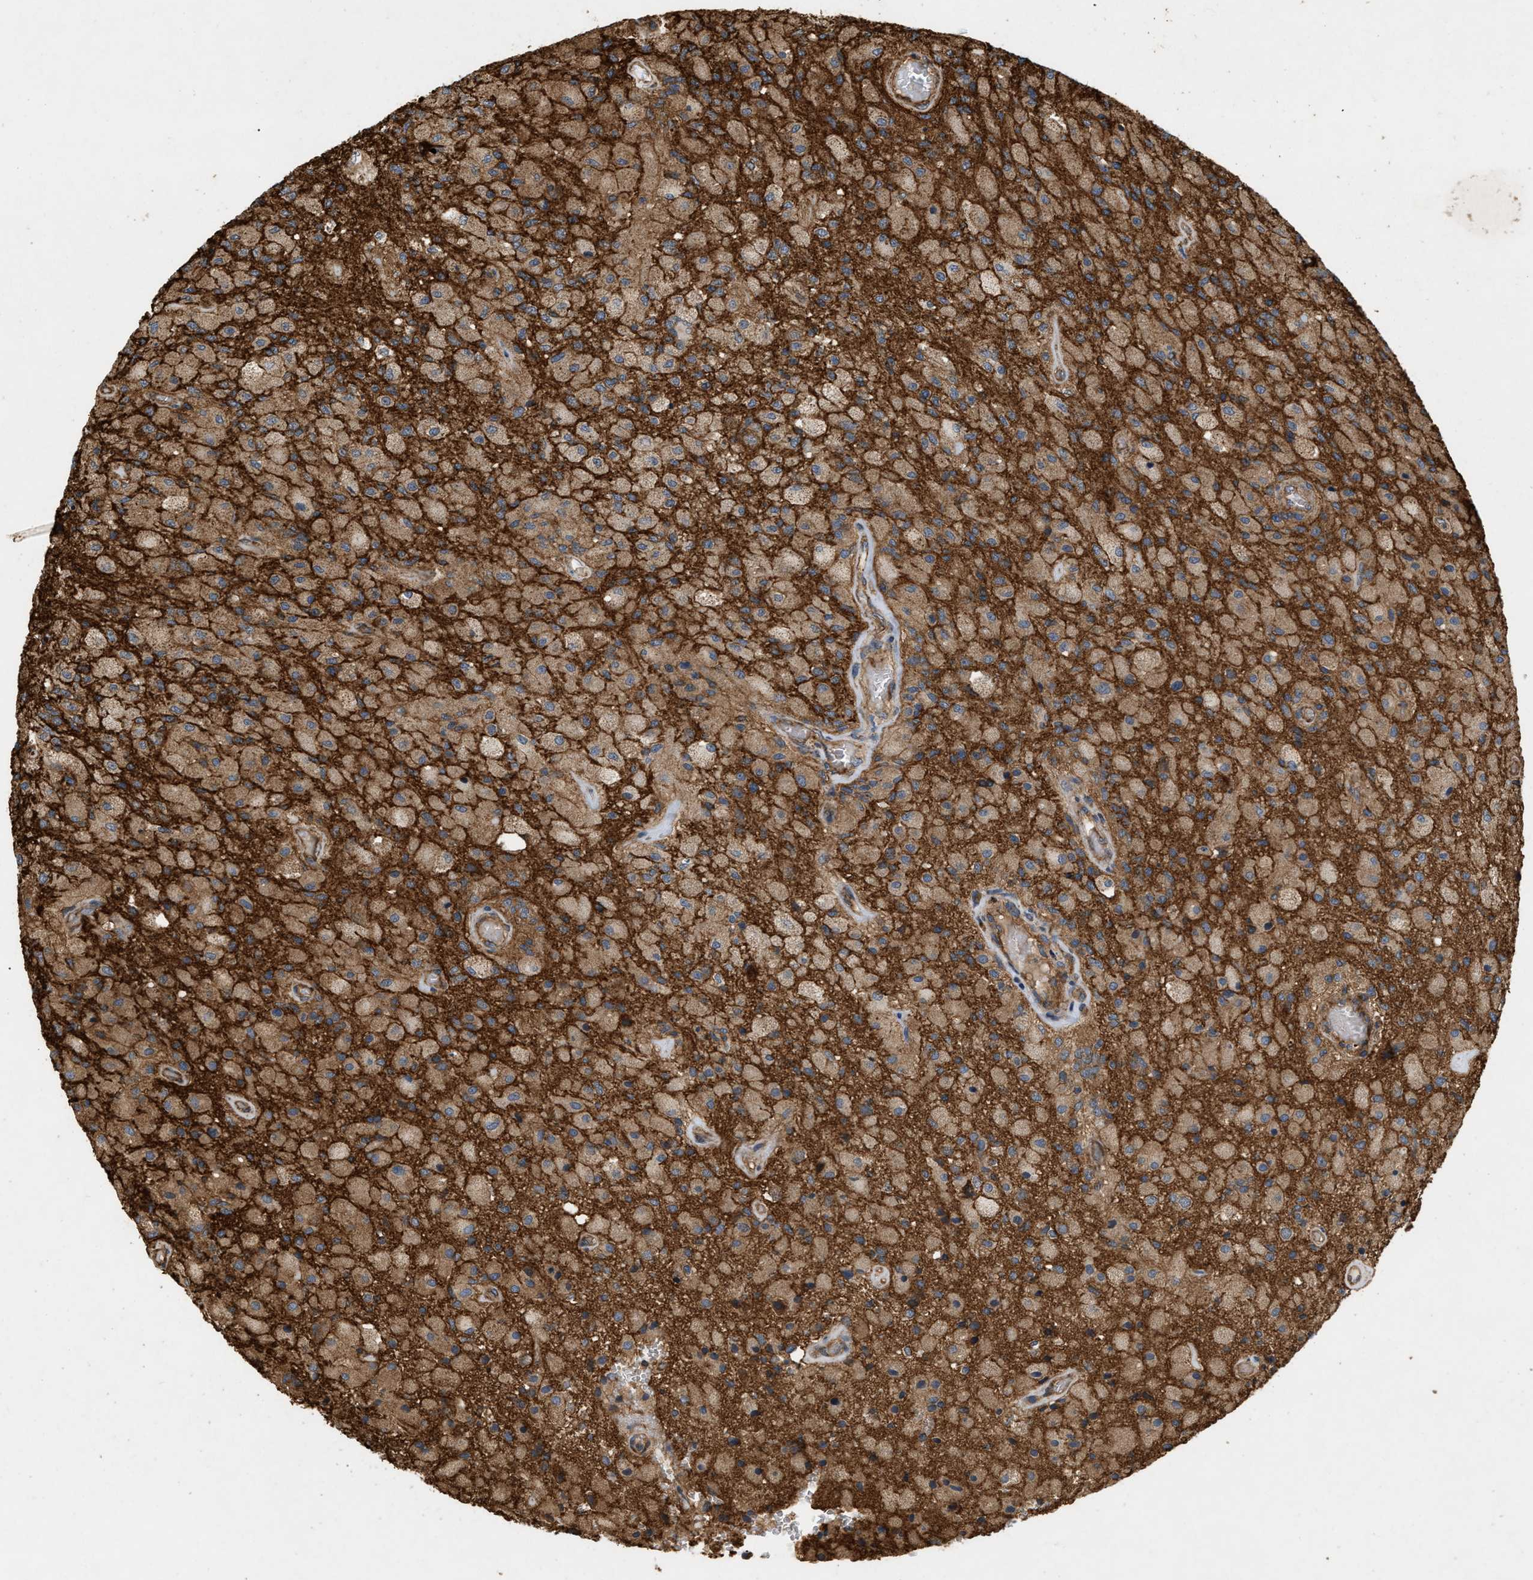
{"staining": {"intensity": "weak", "quantity": ">75%", "location": "cytoplasmic/membranous"}, "tissue": "glioma", "cell_type": "Tumor cells", "image_type": "cancer", "snomed": [{"axis": "morphology", "description": "Normal tissue, NOS"}, {"axis": "morphology", "description": "Glioma, malignant, High grade"}, {"axis": "topography", "description": "Cerebral cortex"}], "caption": "Immunohistochemistry (IHC) of human glioma reveals low levels of weak cytoplasmic/membranous staining in about >75% of tumor cells.", "gene": "GNB4", "patient": {"sex": "male", "age": 77}}